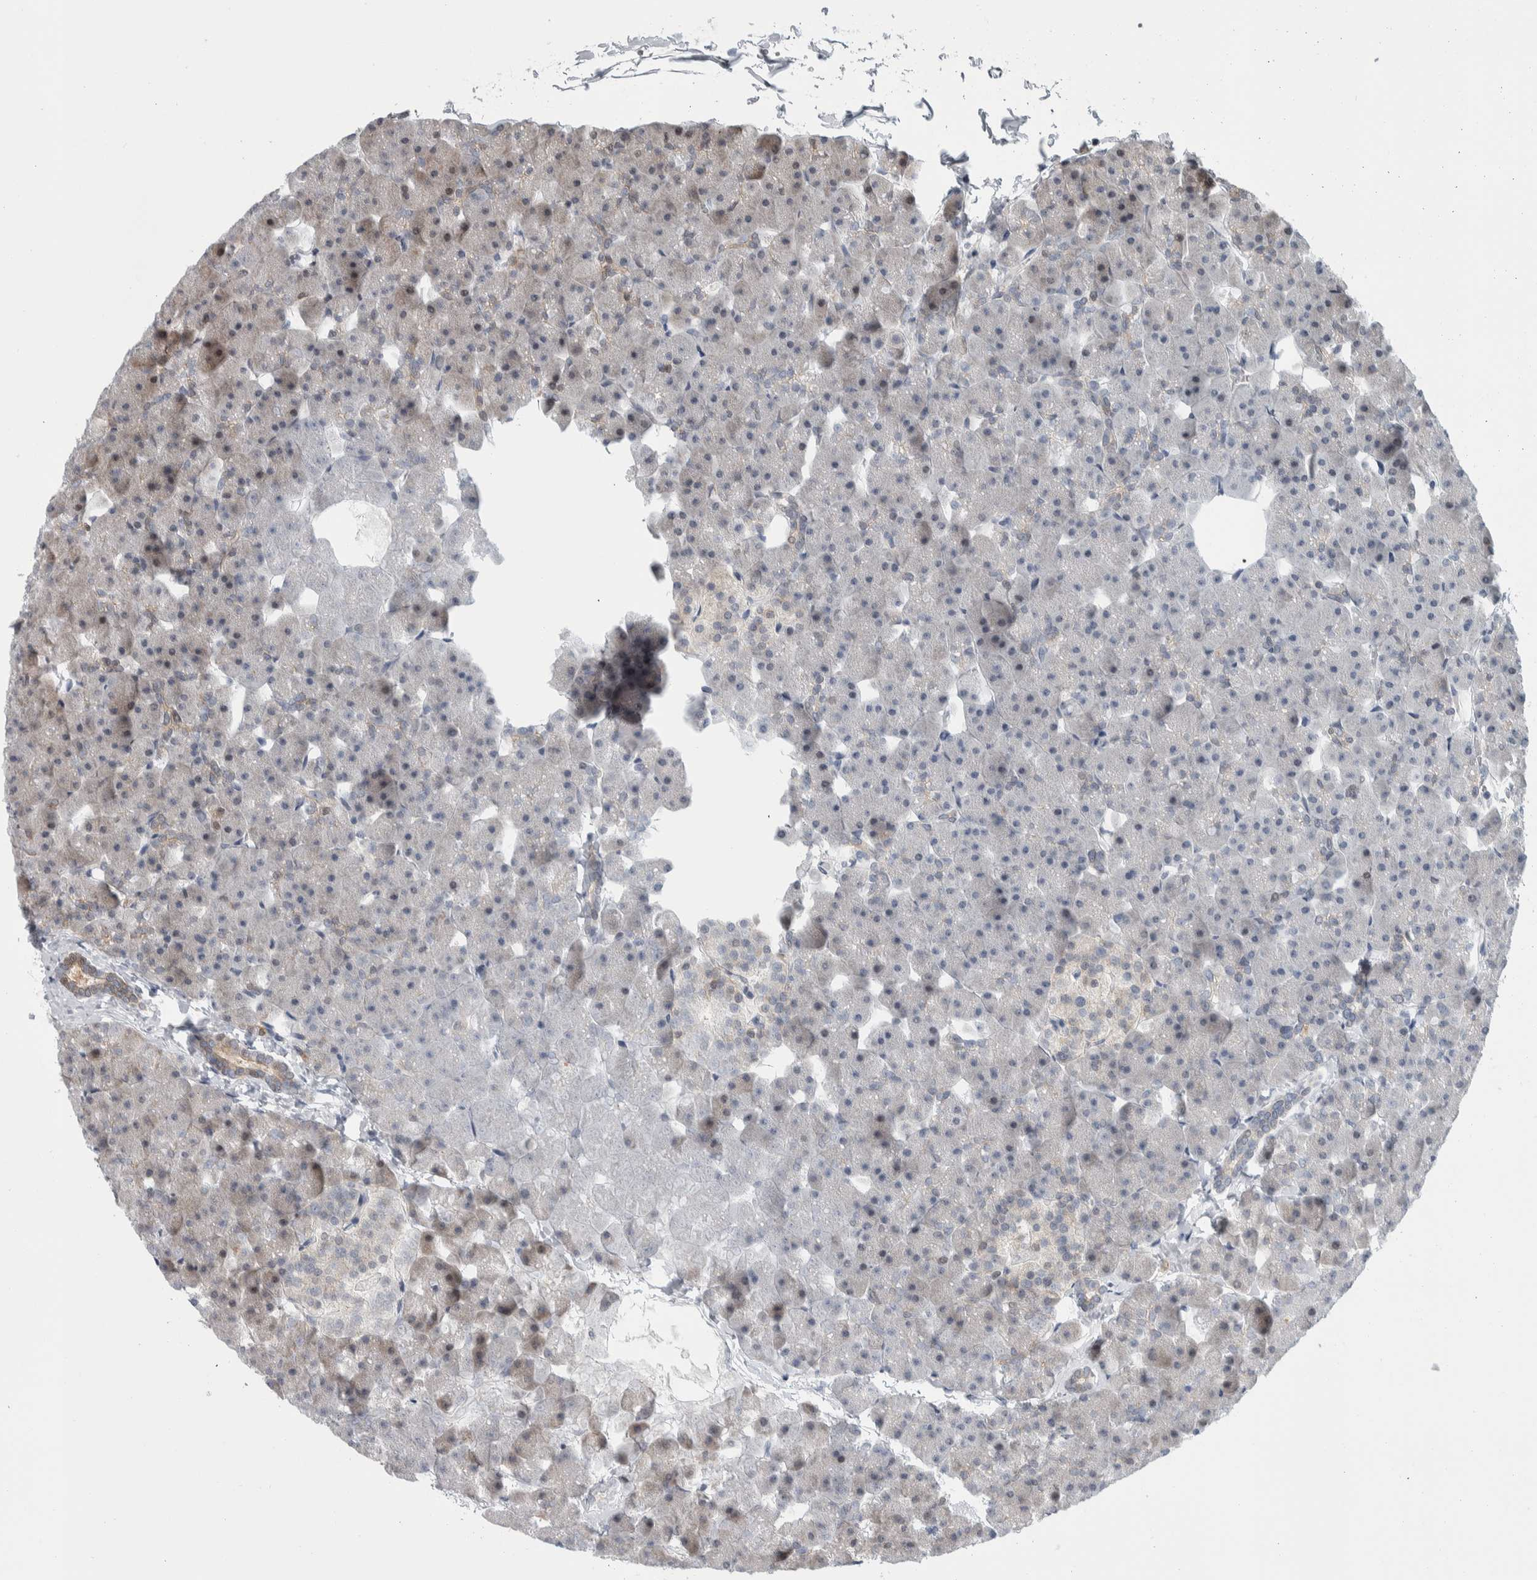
{"staining": {"intensity": "moderate", "quantity": "<25%", "location": "cytoplasmic/membranous"}, "tissue": "pancreas", "cell_type": "Exocrine glandular cells", "image_type": "normal", "snomed": [{"axis": "morphology", "description": "Normal tissue, NOS"}, {"axis": "topography", "description": "Pancreas"}], "caption": "High-power microscopy captured an IHC image of benign pancreas, revealing moderate cytoplasmic/membranous expression in approximately <25% of exocrine glandular cells. Nuclei are stained in blue.", "gene": "PTPA", "patient": {"sex": "male", "age": 35}}